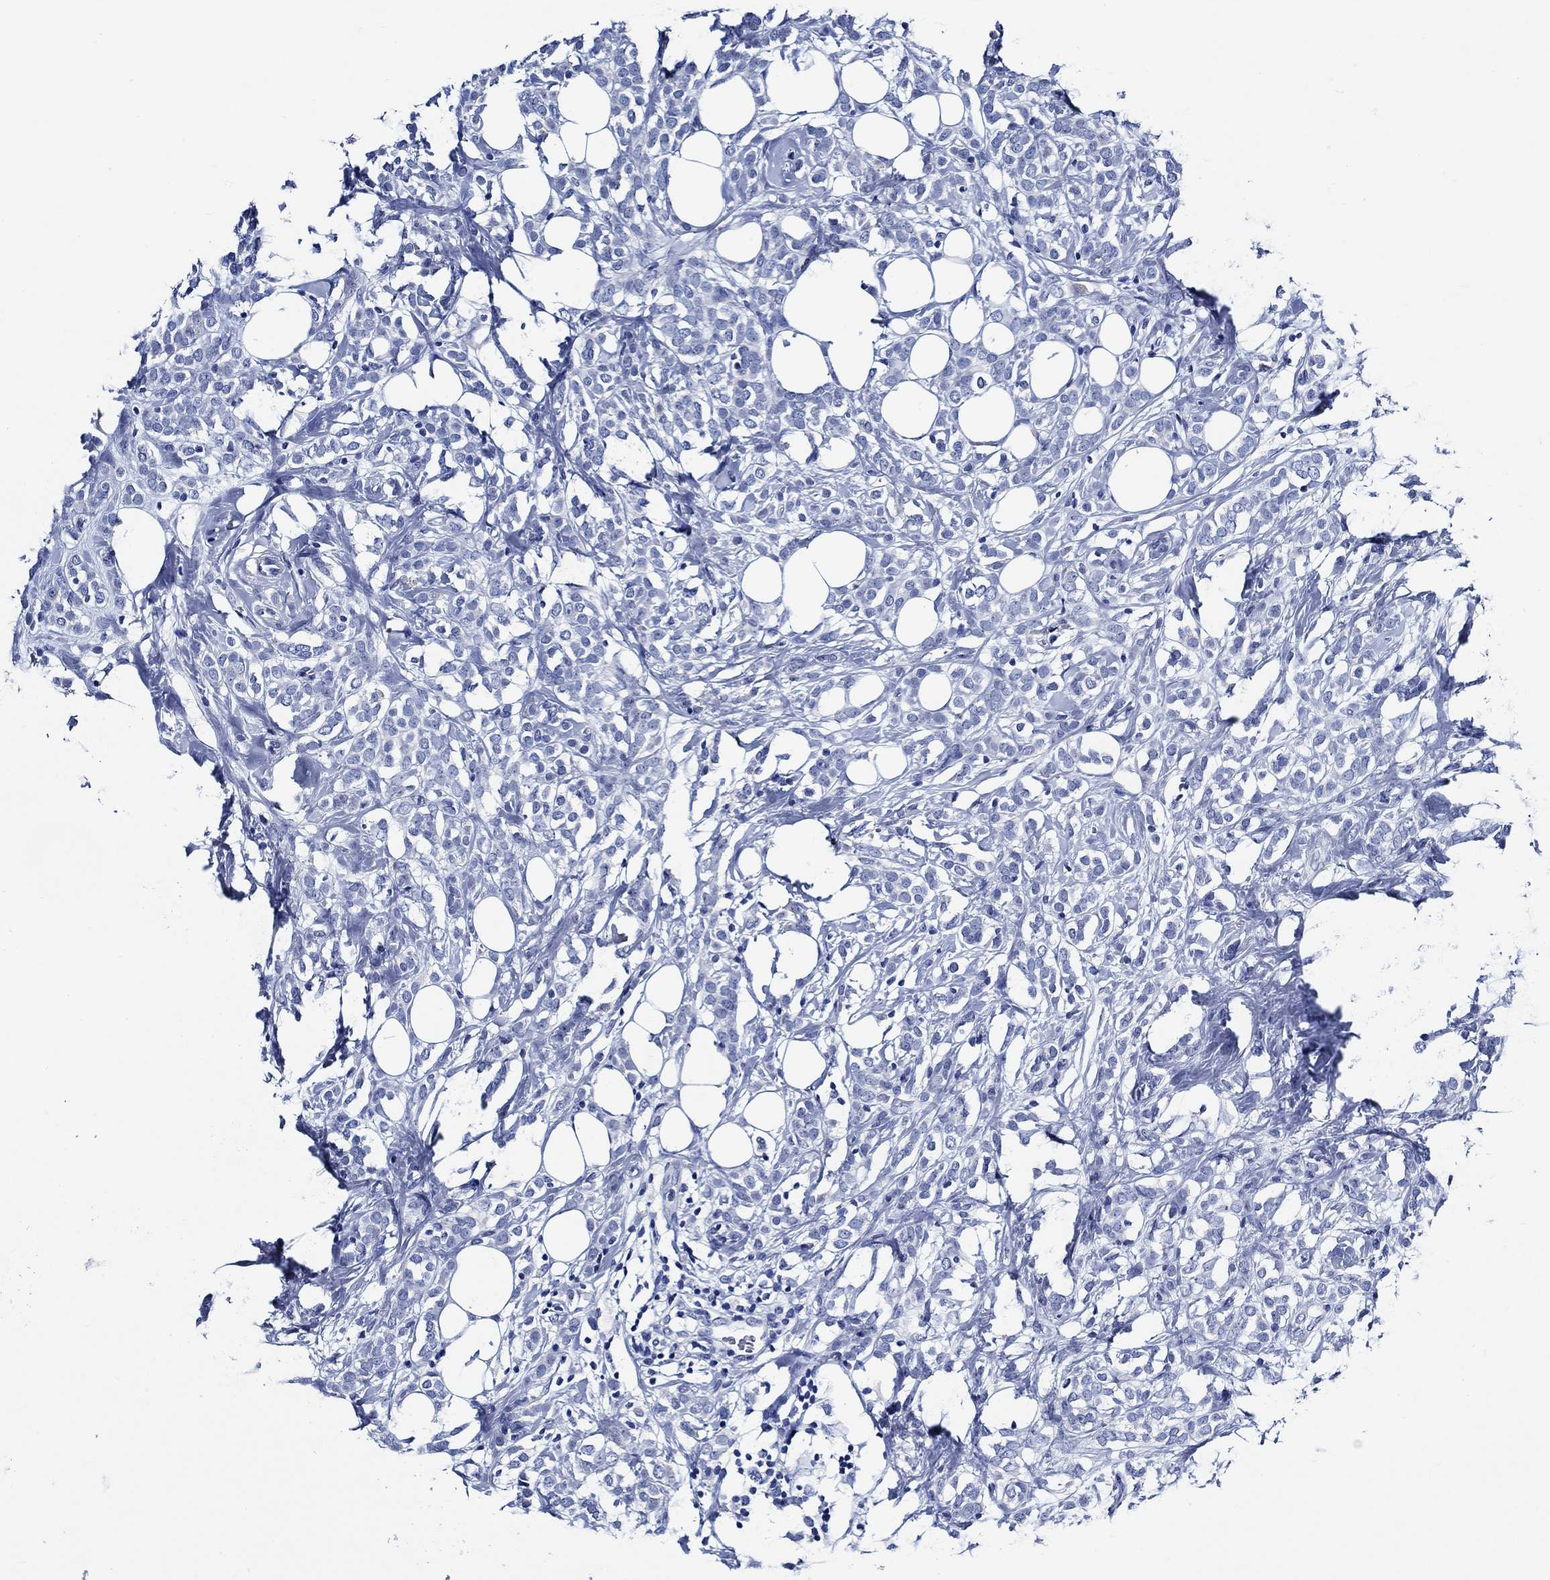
{"staining": {"intensity": "negative", "quantity": "none", "location": "none"}, "tissue": "breast cancer", "cell_type": "Tumor cells", "image_type": "cancer", "snomed": [{"axis": "morphology", "description": "Lobular carcinoma"}, {"axis": "topography", "description": "Breast"}], "caption": "DAB immunohistochemical staining of breast lobular carcinoma displays no significant positivity in tumor cells.", "gene": "WDR62", "patient": {"sex": "female", "age": 49}}